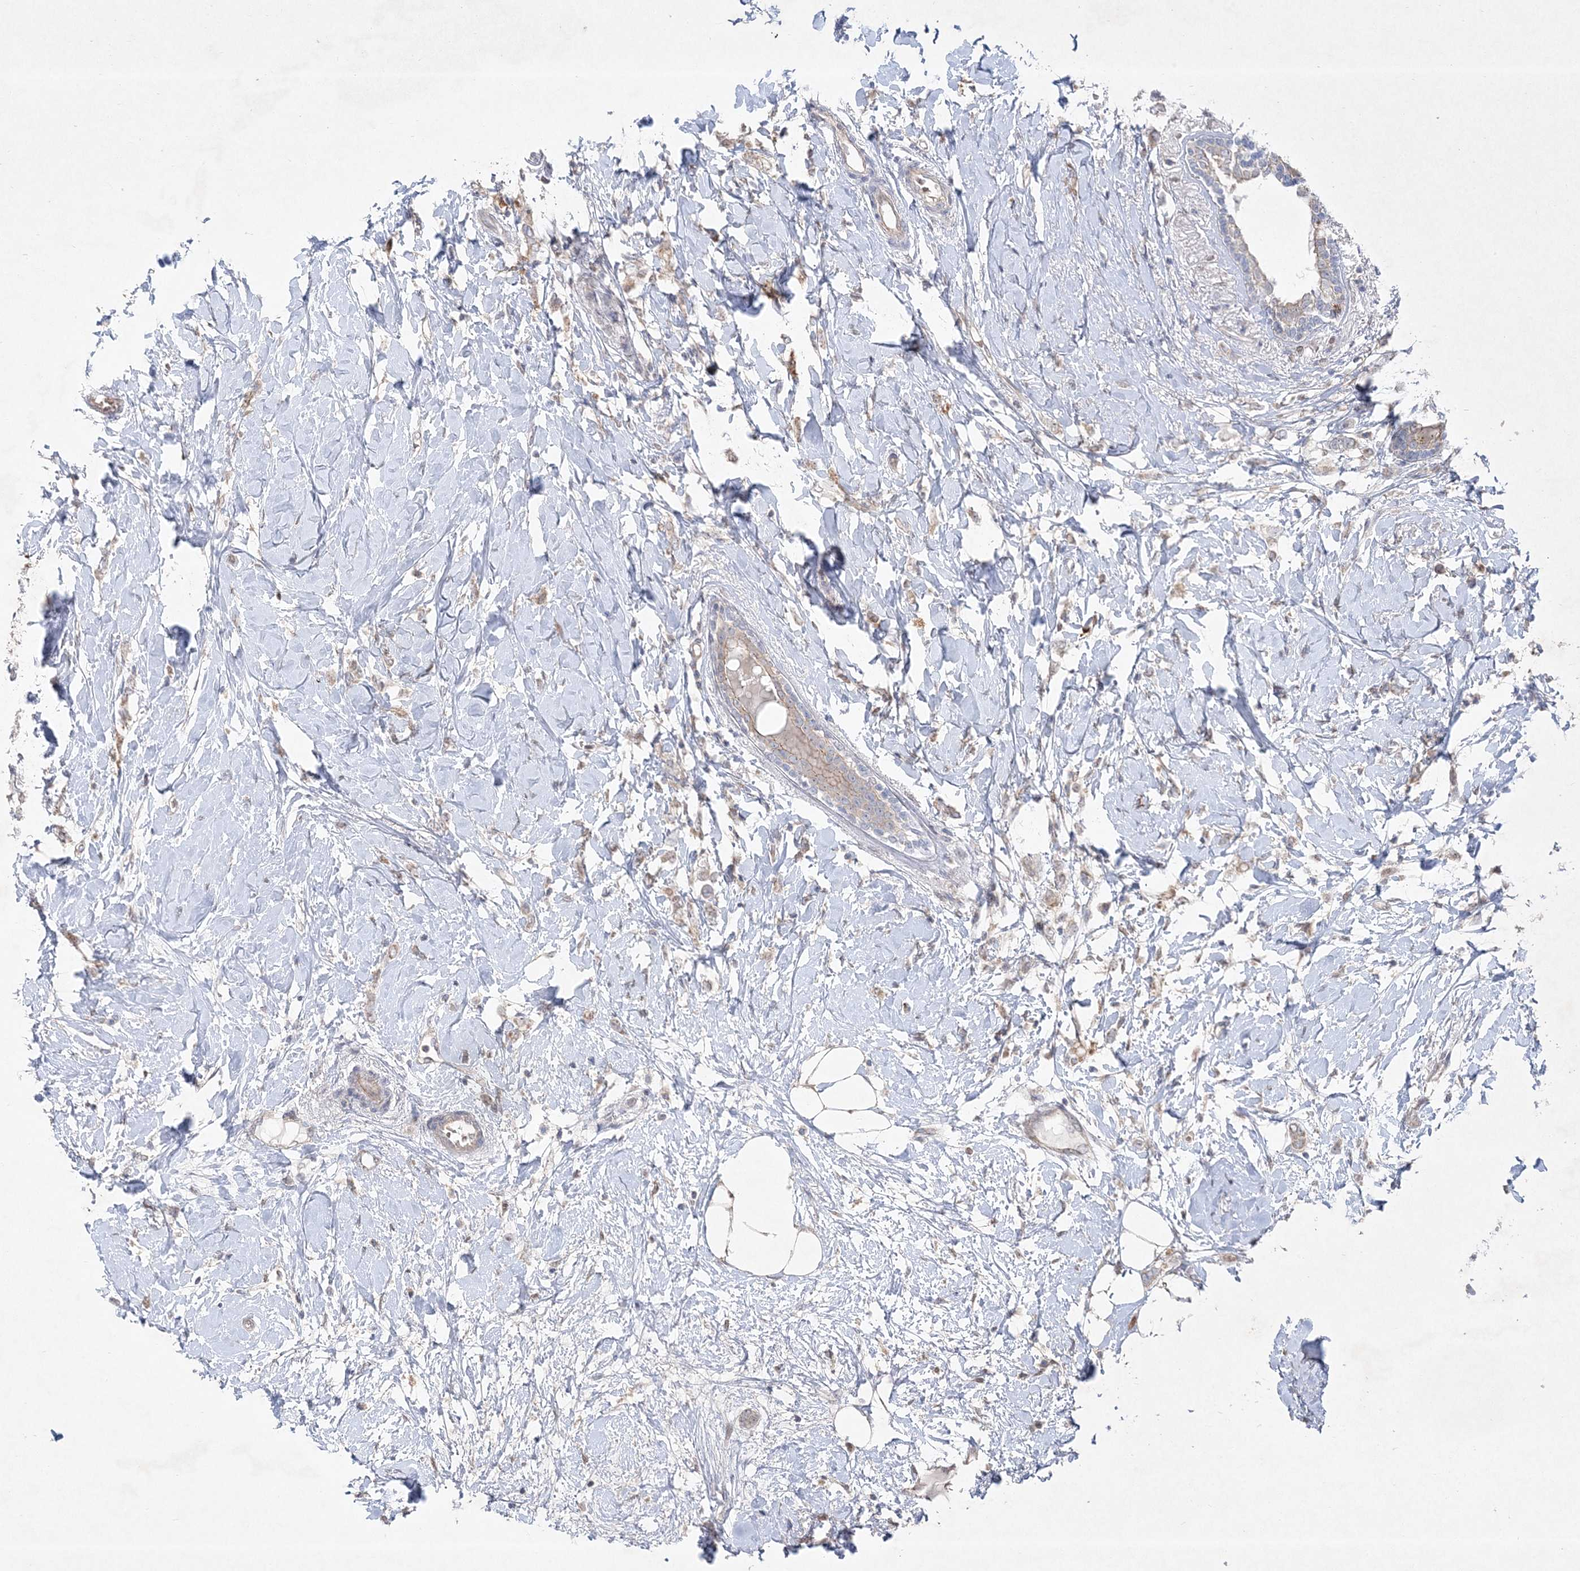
{"staining": {"intensity": "negative", "quantity": "none", "location": "none"}, "tissue": "breast cancer", "cell_type": "Tumor cells", "image_type": "cancer", "snomed": [{"axis": "morphology", "description": "Normal tissue, NOS"}, {"axis": "morphology", "description": "Lobular carcinoma"}, {"axis": "topography", "description": "Breast"}], "caption": "The immunohistochemistry image has no significant staining in tumor cells of breast lobular carcinoma tissue. Nuclei are stained in blue.", "gene": "CLNK", "patient": {"sex": "female", "age": 47}}